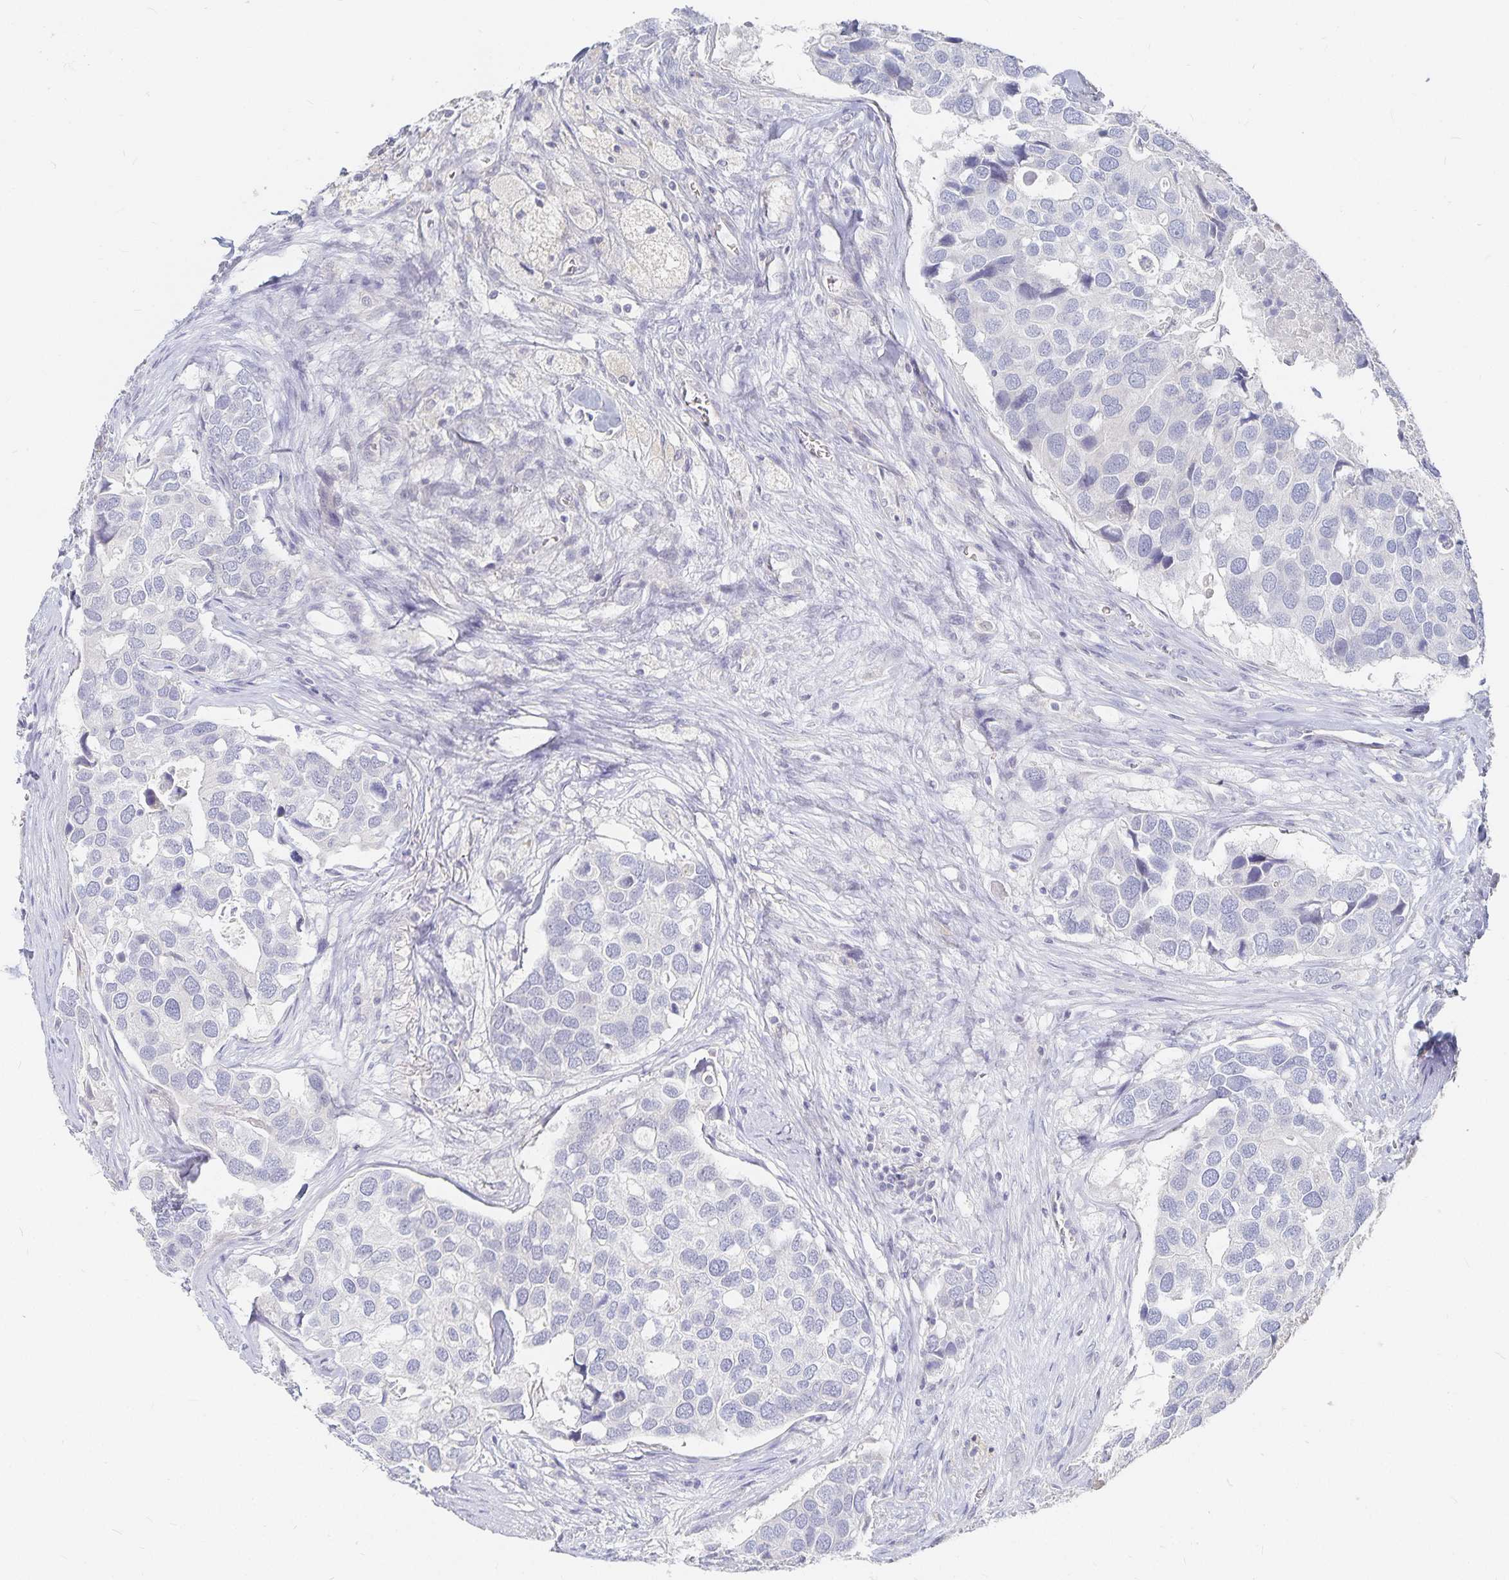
{"staining": {"intensity": "negative", "quantity": "none", "location": "none"}, "tissue": "breast cancer", "cell_type": "Tumor cells", "image_type": "cancer", "snomed": [{"axis": "morphology", "description": "Duct carcinoma"}, {"axis": "topography", "description": "Breast"}], "caption": "Breast cancer (intraductal carcinoma) was stained to show a protein in brown. There is no significant expression in tumor cells. The staining is performed using DAB brown chromogen with nuclei counter-stained in using hematoxylin.", "gene": "DNAH9", "patient": {"sex": "female", "age": 83}}